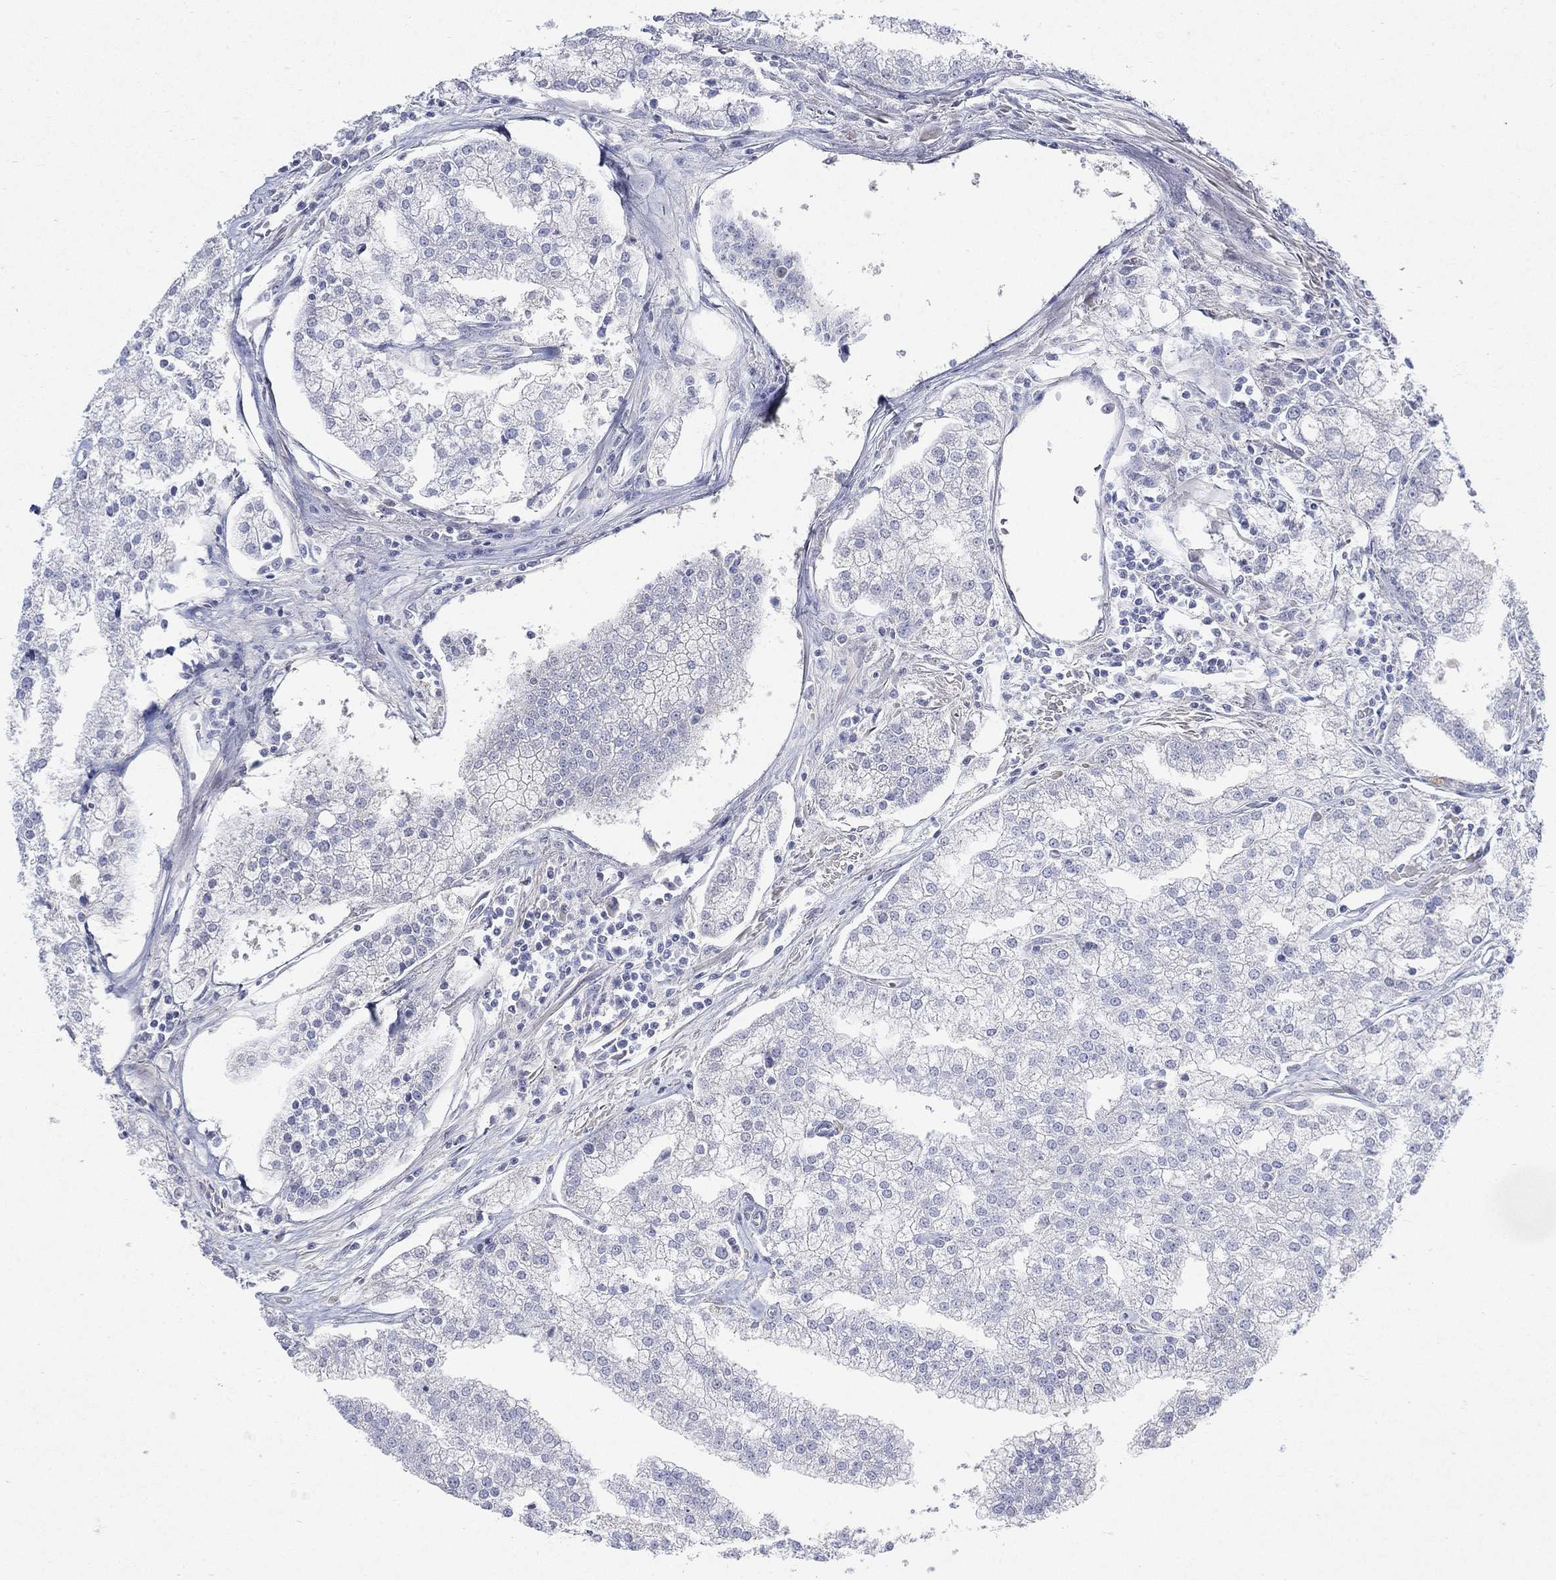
{"staining": {"intensity": "negative", "quantity": "none", "location": "none"}, "tissue": "prostate cancer", "cell_type": "Tumor cells", "image_type": "cancer", "snomed": [{"axis": "morphology", "description": "Adenocarcinoma, NOS"}, {"axis": "topography", "description": "Prostate"}], "caption": "DAB immunohistochemical staining of human prostate cancer (adenocarcinoma) displays no significant positivity in tumor cells.", "gene": "TMEM249", "patient": {"sex": "male", "age": 70}}